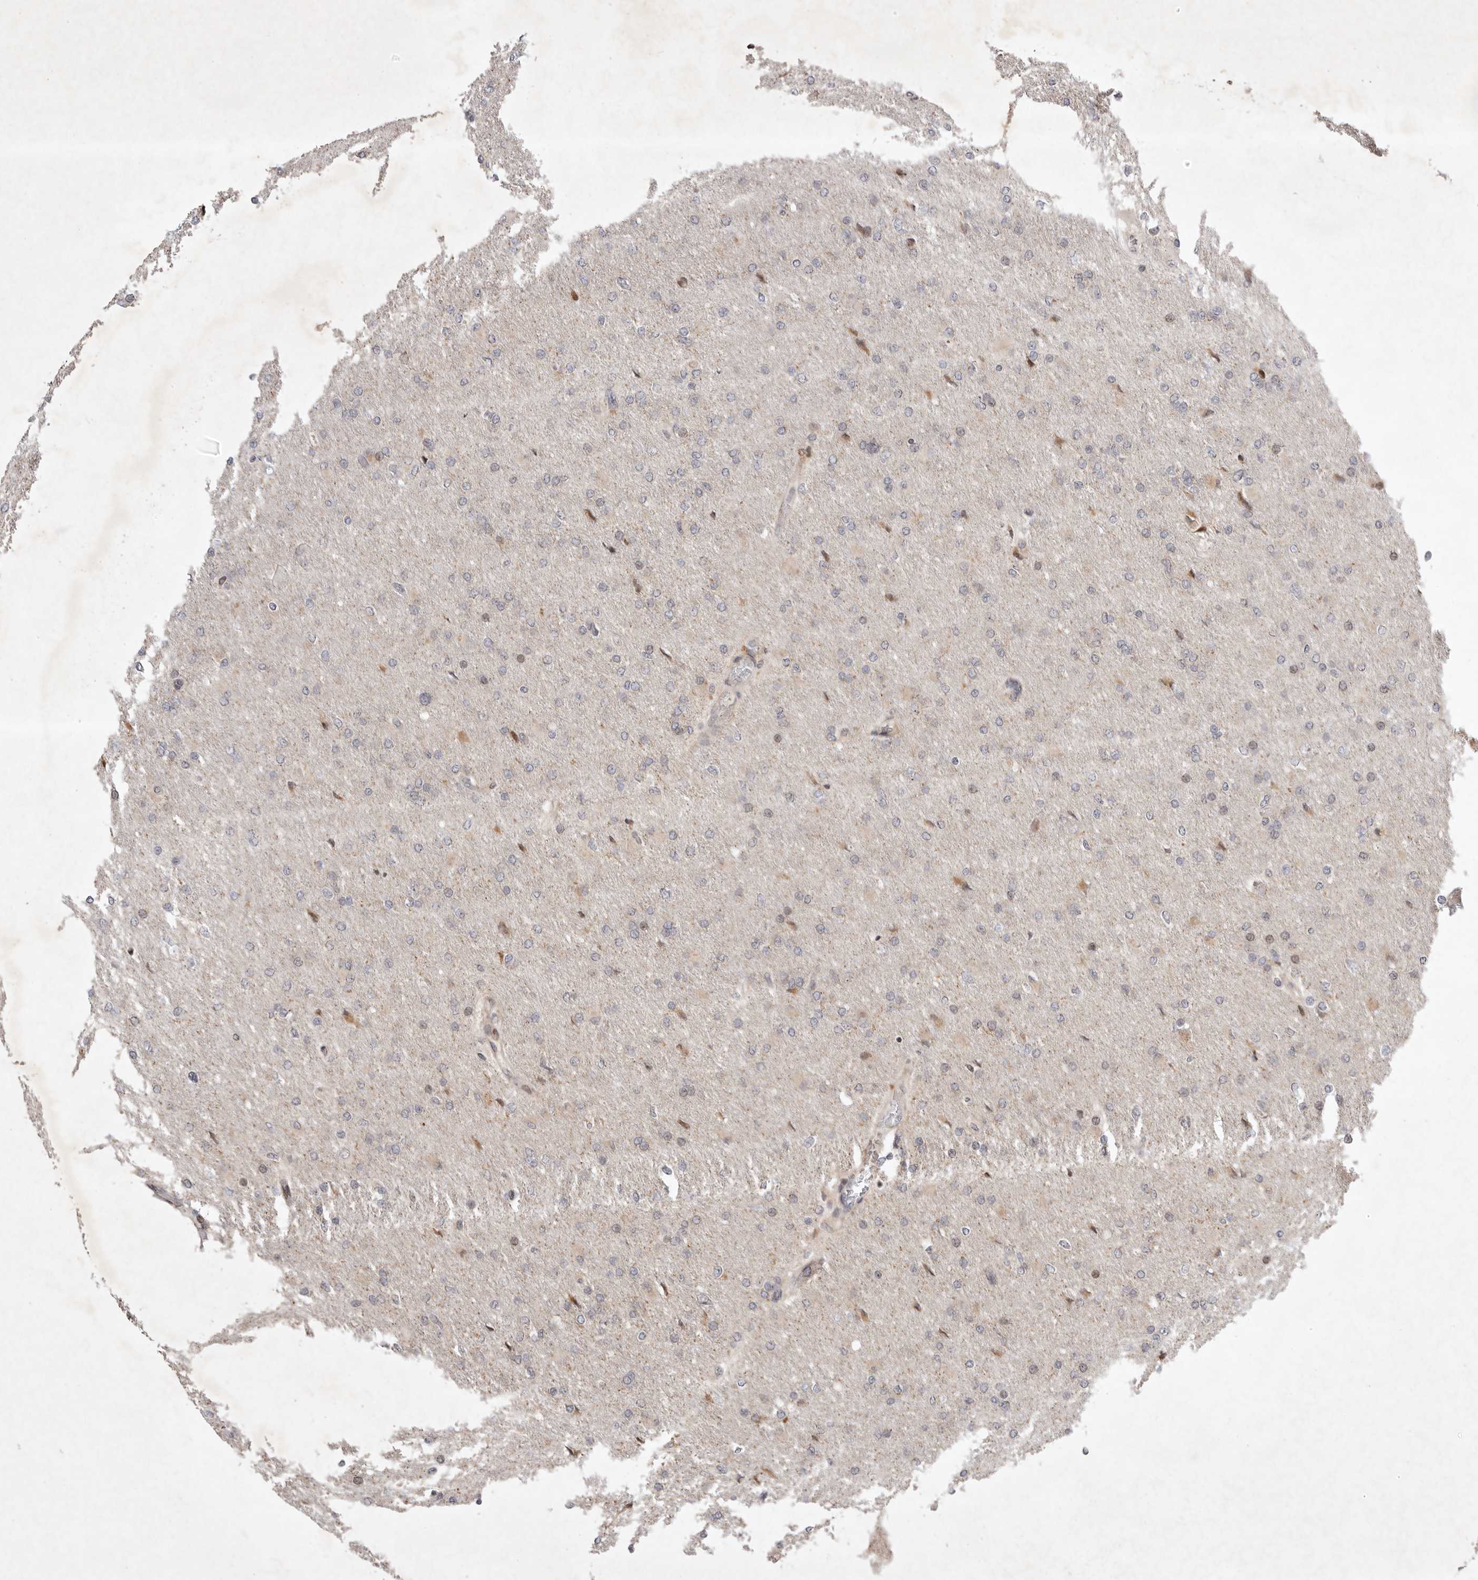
{"staining": {"intensity": "weak", "quantity": "<25%", "location": "nuclear"}, "tissue": "glioma", "cell_type": "Tumor cells", "image_type": "cancer", "snomed": [{"axis": "morphology", "description": "Glioma, malignant, High grade"}, {"axis": "topography", "description": "Cerebral cortex"}], "caption": "Tumor cells are negative for brown protein staining in glioma.", "gene": "EIF2AK1", "patient": {"sex": "female", "age": 36}}